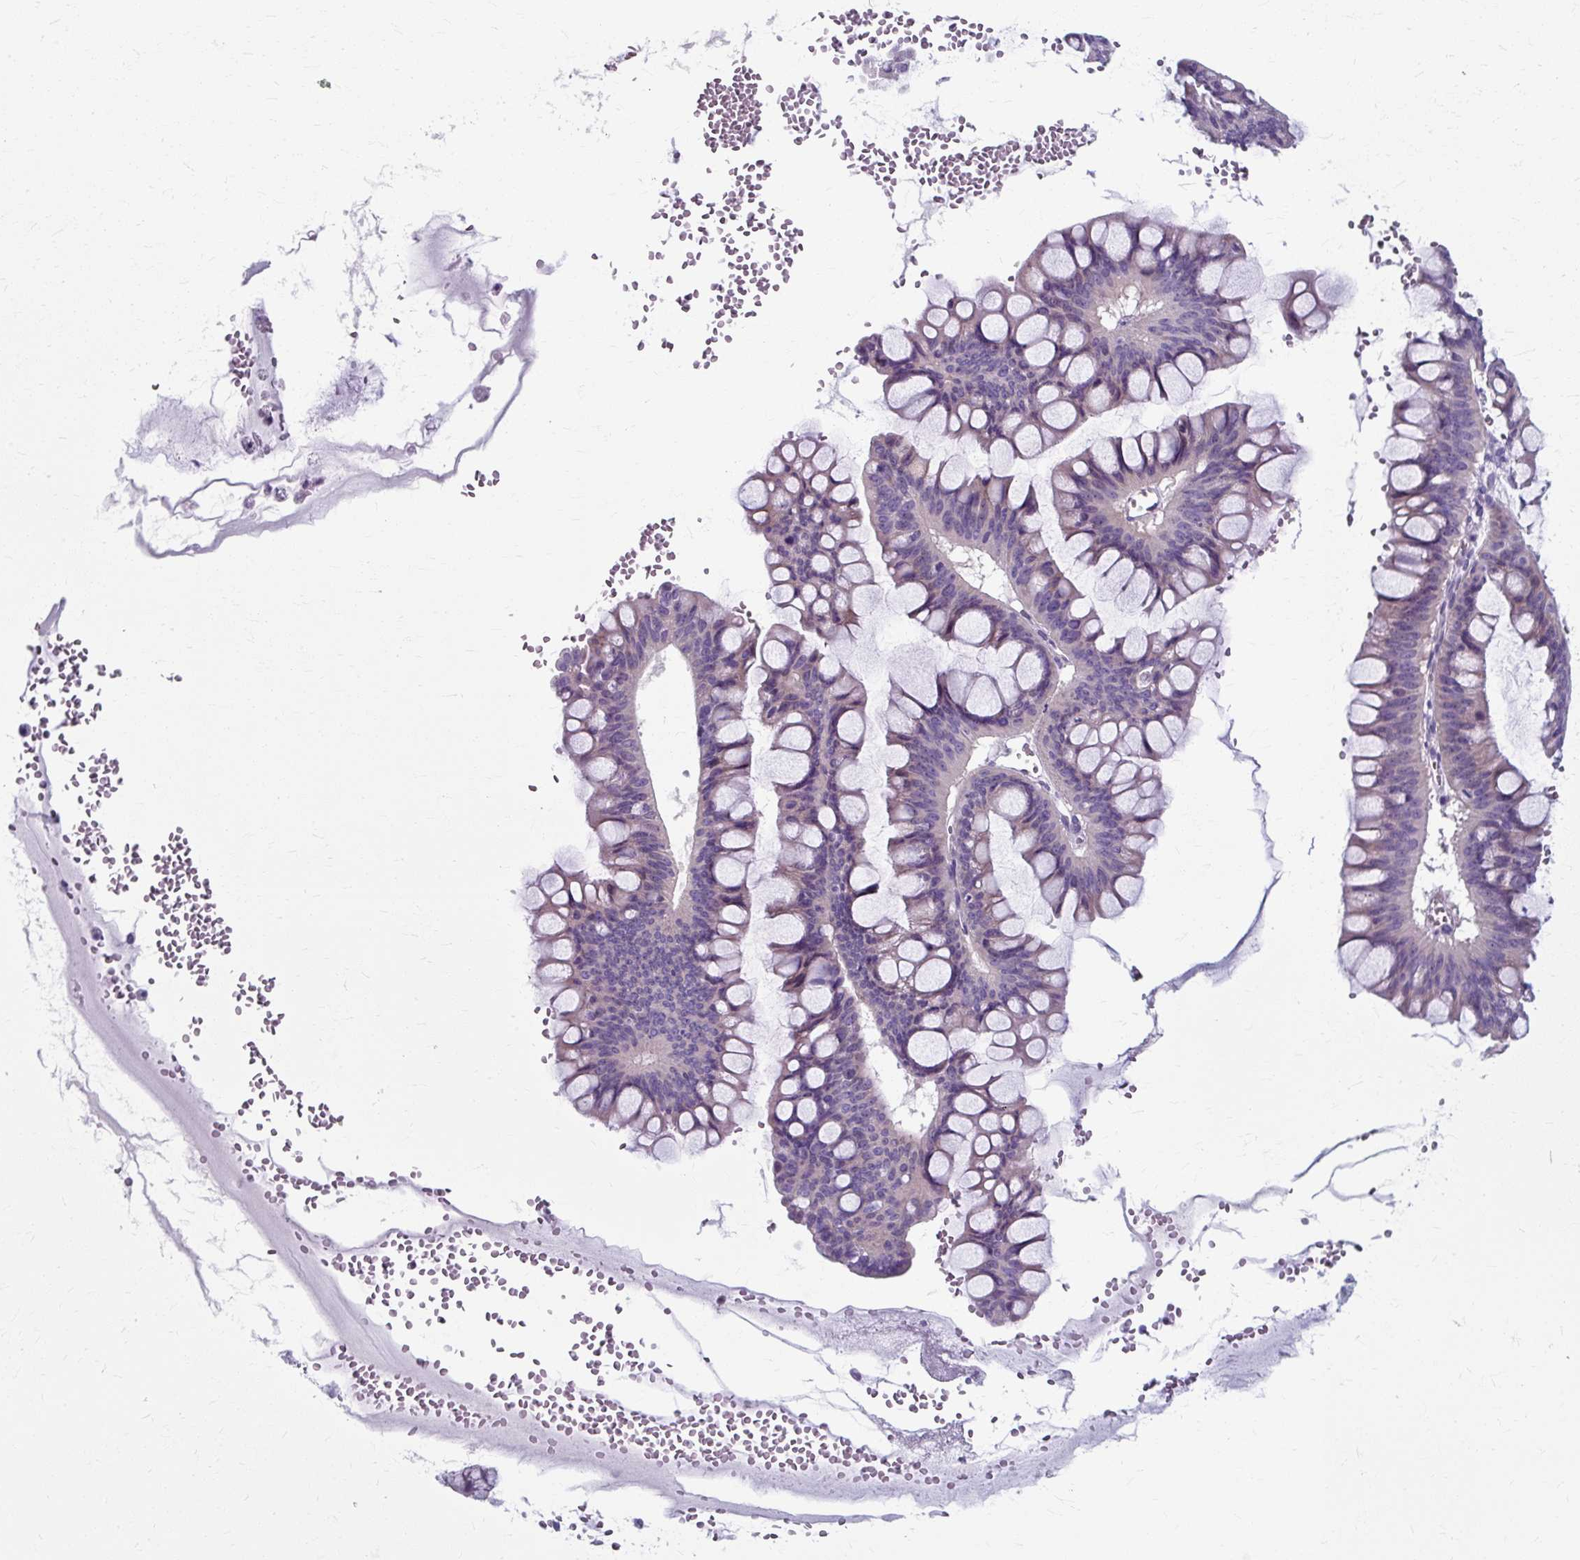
{"staining": {"intensity": "moderate", "quantity": "<25%", "location": "cytoplasmic/membranous"}, "tissue": "ovarian cancer", "cell_type": "Tumor cells", "image_type": "cancer", "snomed": [{"axis": "morphology", "description": "Cystadenocarcinoma, mucinous, NOS"}, {"axis": "topography", "description": "Ovary"}], "caption": "Moderate cytoplasmic/membranous staining is appreciated in approximately <25% of tumor cells in ovarian cancer. (Brightfield microscopy of DAB IHC at high magnification).", "gene": "ZNF555", "patient": {"sex": "female", "age": 73}}